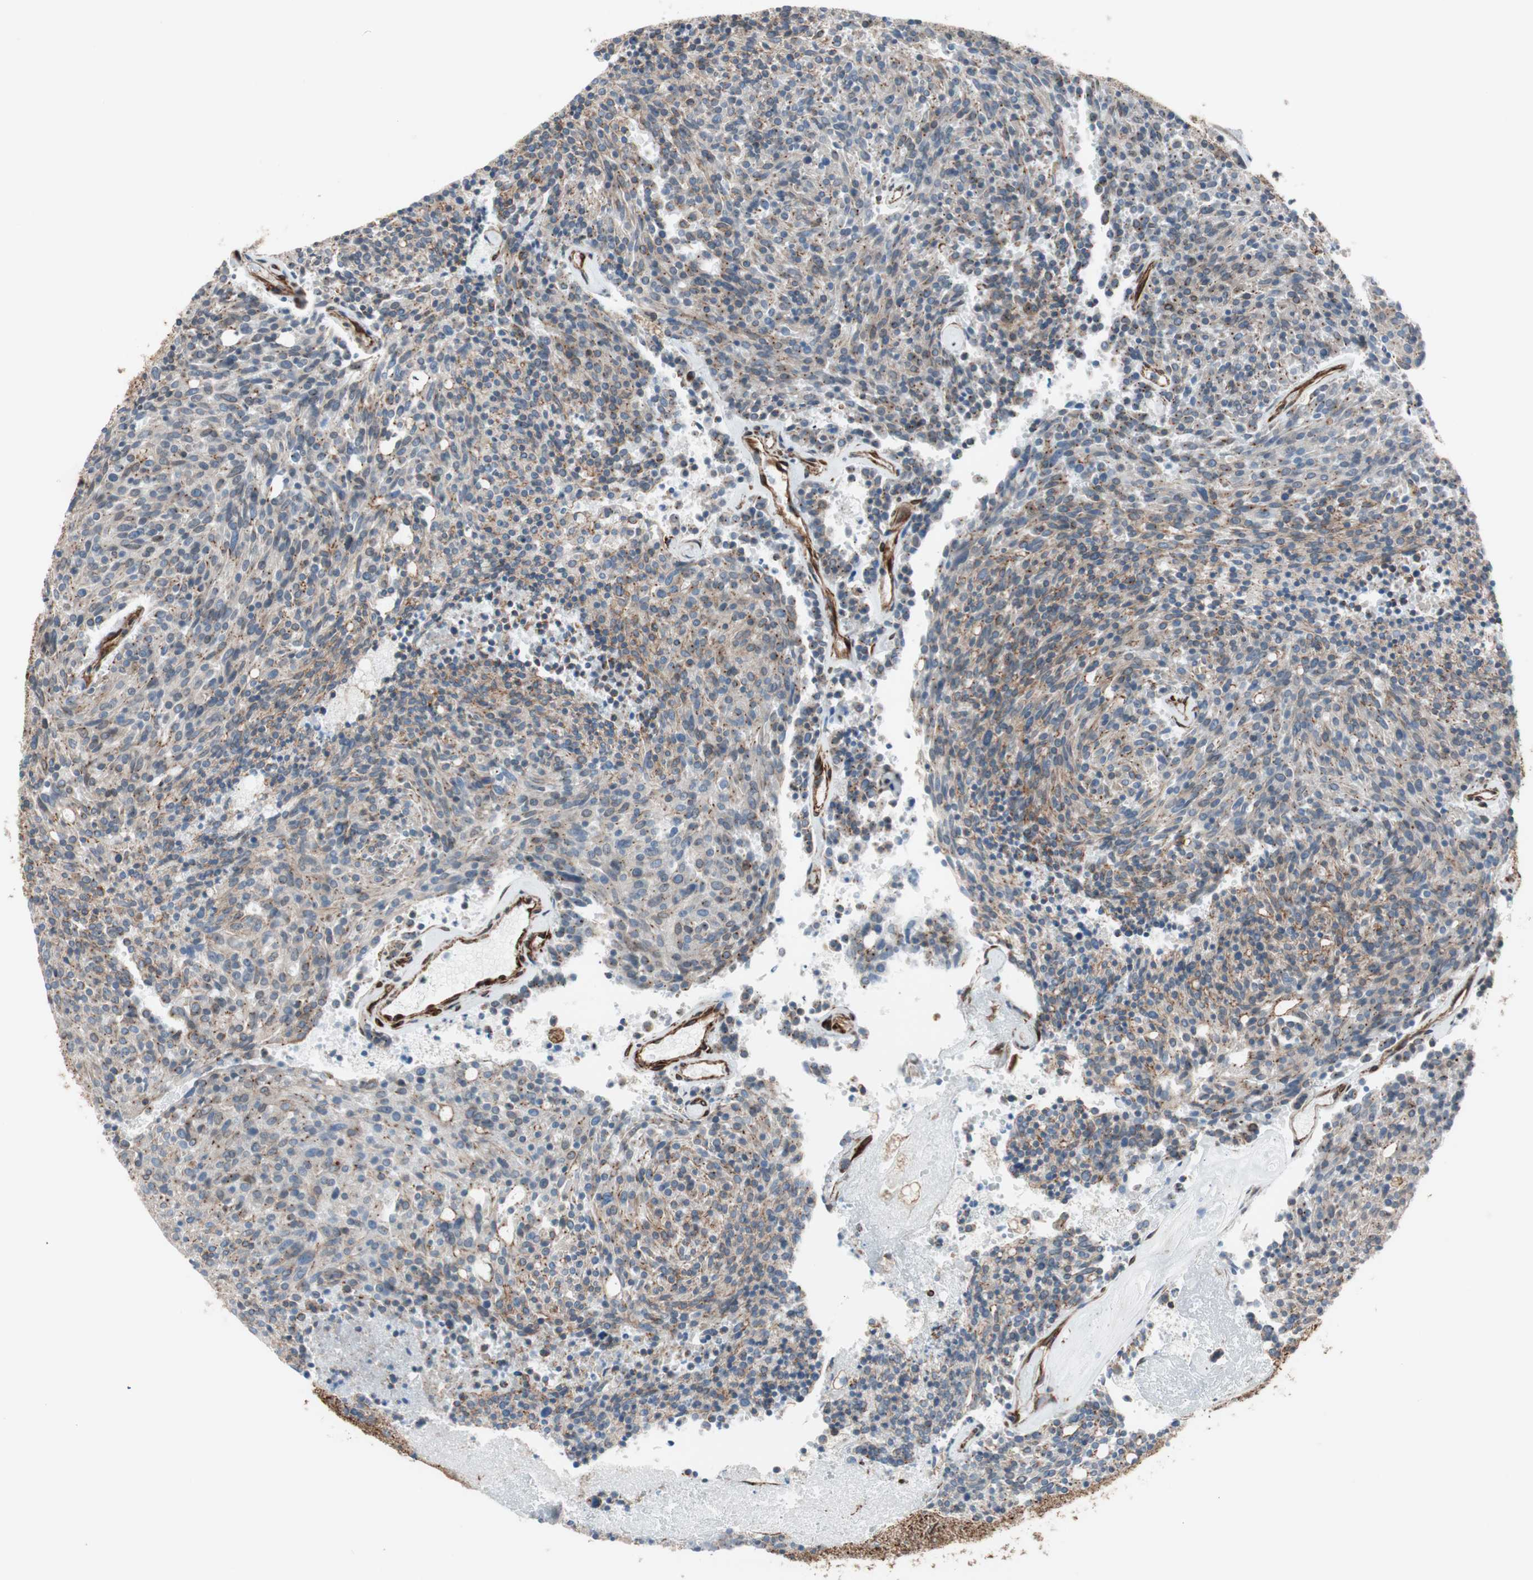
{"staining": {"intensity": "moderate", "quantity": "25%-75%", "location": "cytoplasmic/membranous"}, "tissue": "carcinoid", "cell_type": "Tumor cells", "image_type": "cancer", "snomed": [{"axis": "morphology", "description": "Carcinoid, malignant, NOS"}, {"axis": "topography", "description": "Pancreas"}], "caption": "DAB (3,3'-diaminobenzidine) immunohistochemical staining of carcinoid displays moderate cytoplasmic/membranous protein staining in about 25%-75% of tumor cells. (DAB (3,3'-diaminobenzidine) IHC with brightfield microscopy, high magnification).", "gene": "TCTA", "patient": {"sex": "female", "age": 54}}